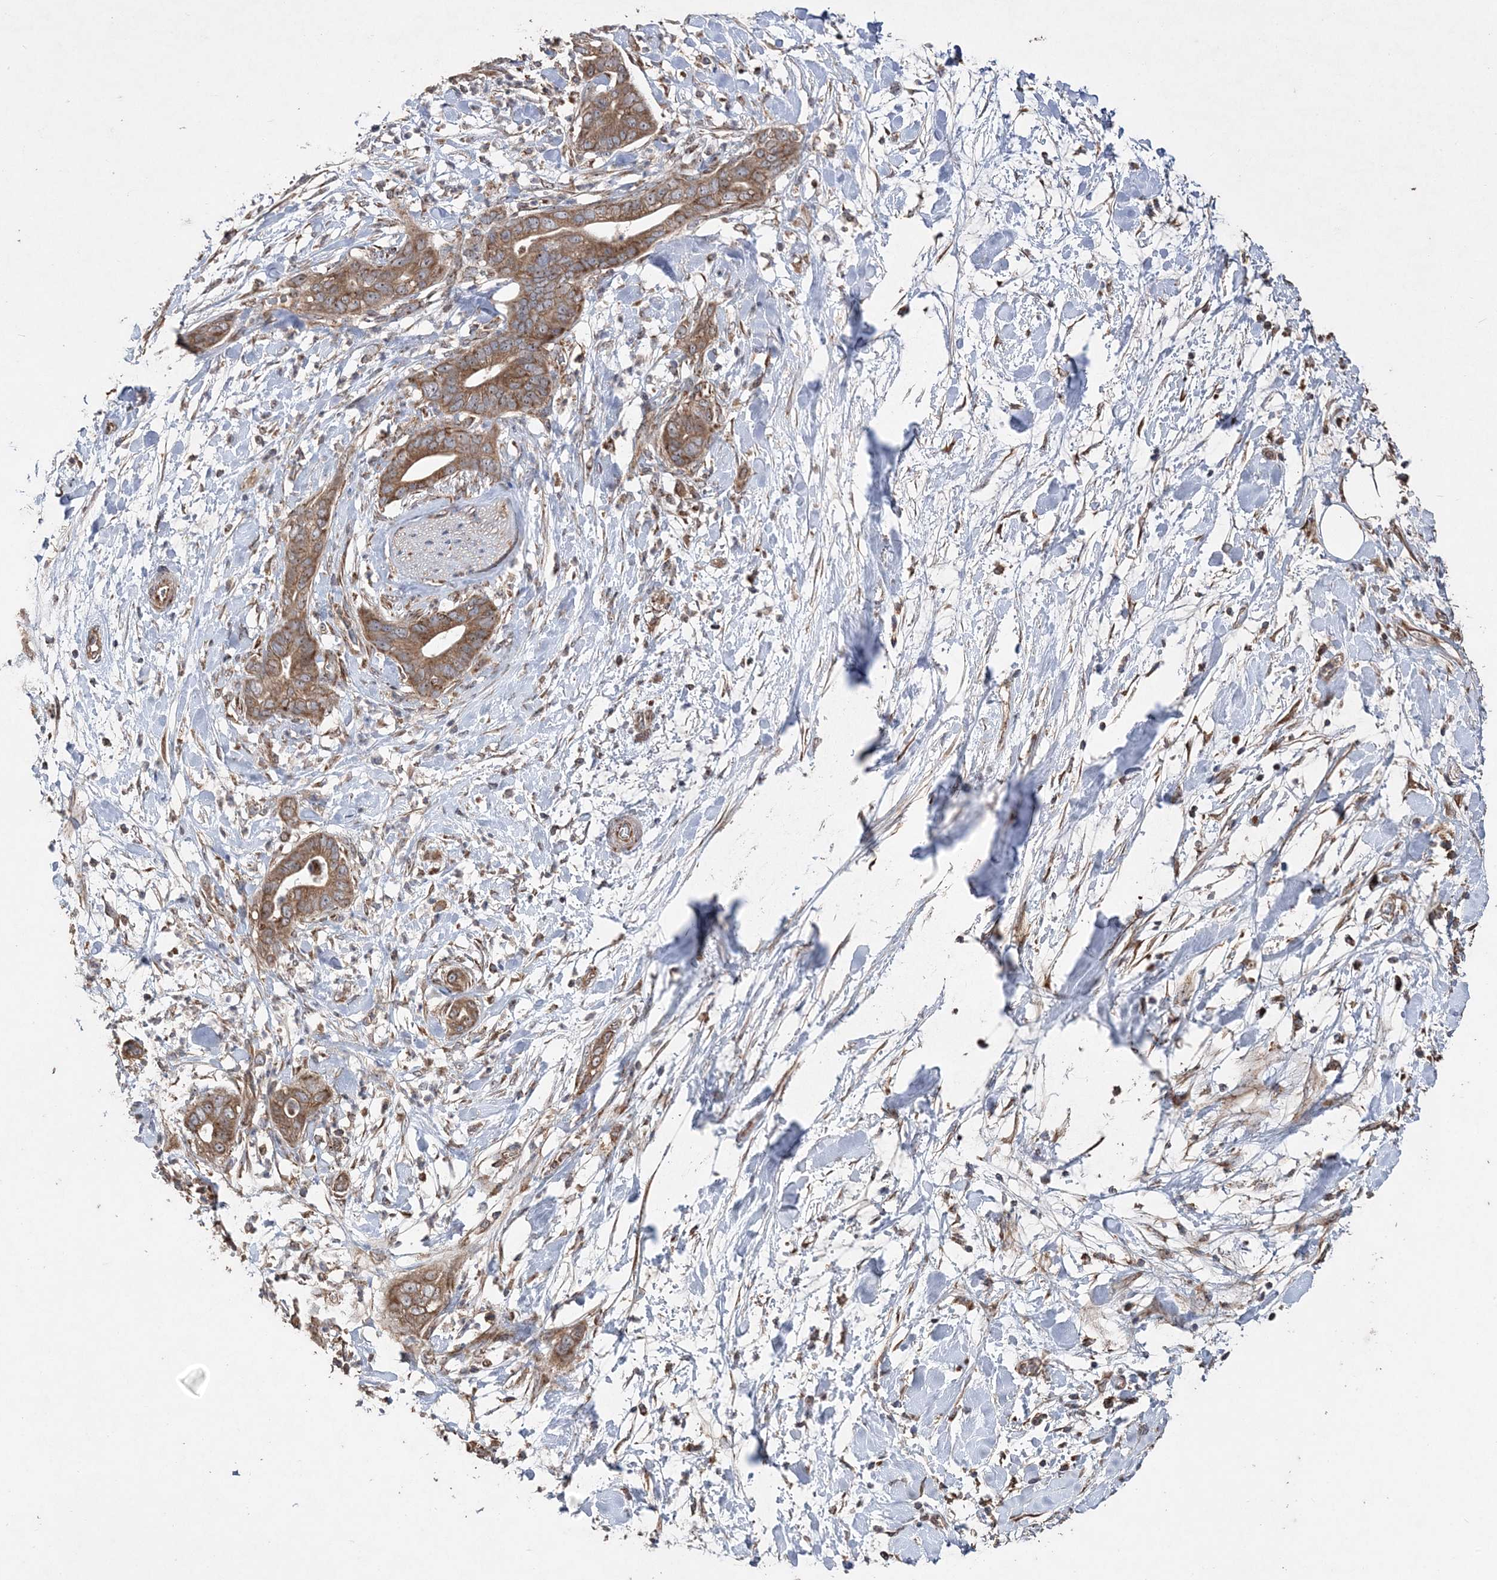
{"staining": {"intensity": "moderate", "quantity": ">75%", "location": "cytoplasmic/membranous"}, "tissue": "pancreatic cancer", "cell_type": "Tumor cells", "image_type": "cancer", "snomed": [{"axis": "morphology", "description": "Adenocarcinoma, NOS"}, {"axis": "topography", "description": "Pancreas"}], "caption": "Immunohistochemistry (DAB (3,3'-diaminobenzidine)) staining of human pancreatic cancer (adenocarcinoma) reveals moderate cytoplasmic/membranous protein positivity in approximately >75% of tumor cells.", "gene": "POC5", "patient": {"sex": "female", "age": 78}}